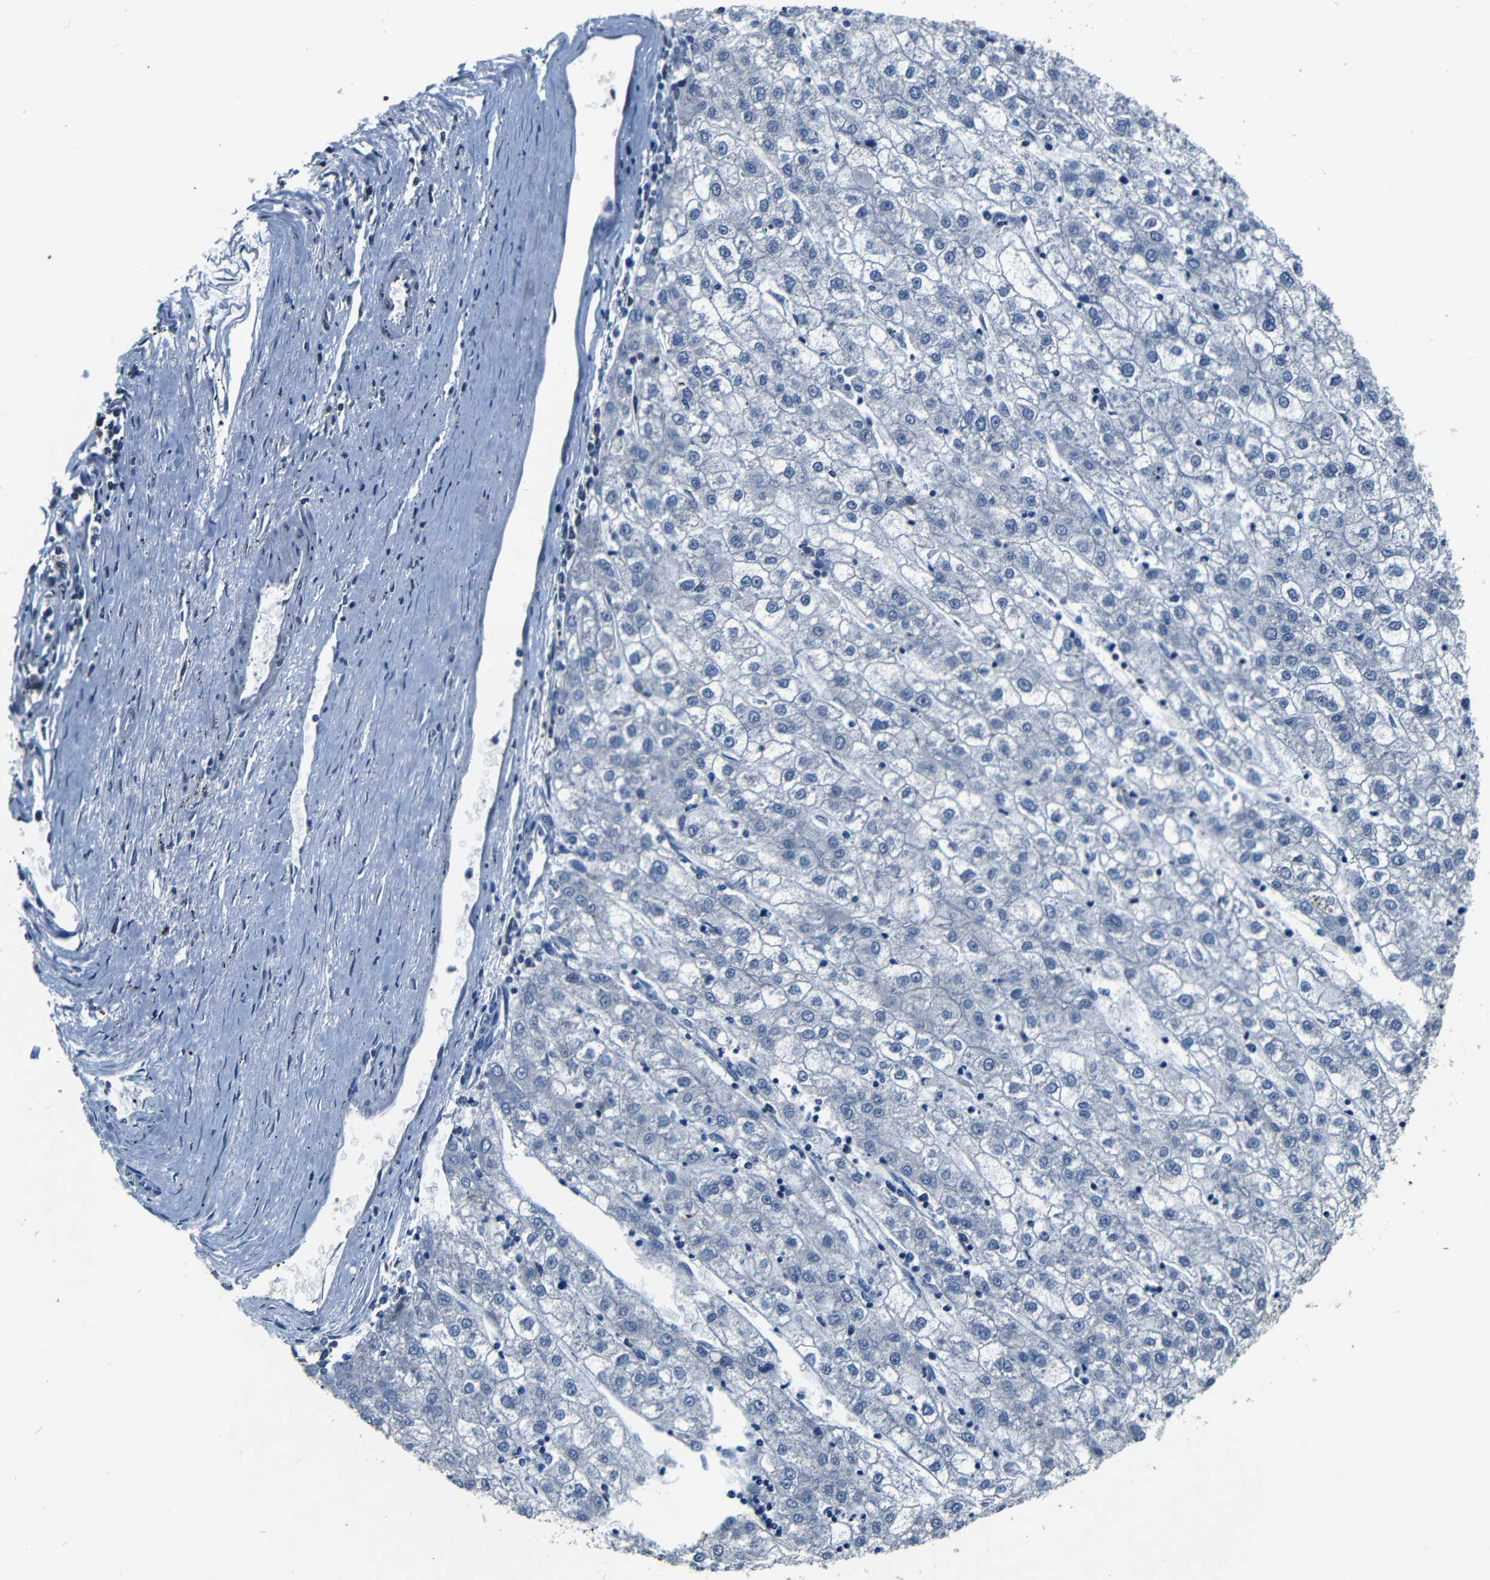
{"staining": {"intensity": "negative", "quantity": "none", "location": "none"}, "tissue": "liver cancer", "cell_type": "Tumor cells", "image_type": "cancer", "snomed": [{"axis": "morphology", "description": "Carcinoma, Hepatocellular, NOS"}, {"axis": "topography", "description": "Liver"}], "caption": "High magnification brightfield microscopy of liver cancer (hepatocellular carcinoma) stained with DAB (3,3'-diaminobenzidine) (brown) and counterstained with hematoxylin (blue): tumor cells show no significant expression. (DAB (3,3'-diaminobenzidine) immunohistochemistry (IHC) with hematoxylin counter stain).", "gene": "FOXD4", "patient": {"sex": "male", "age": 72}}